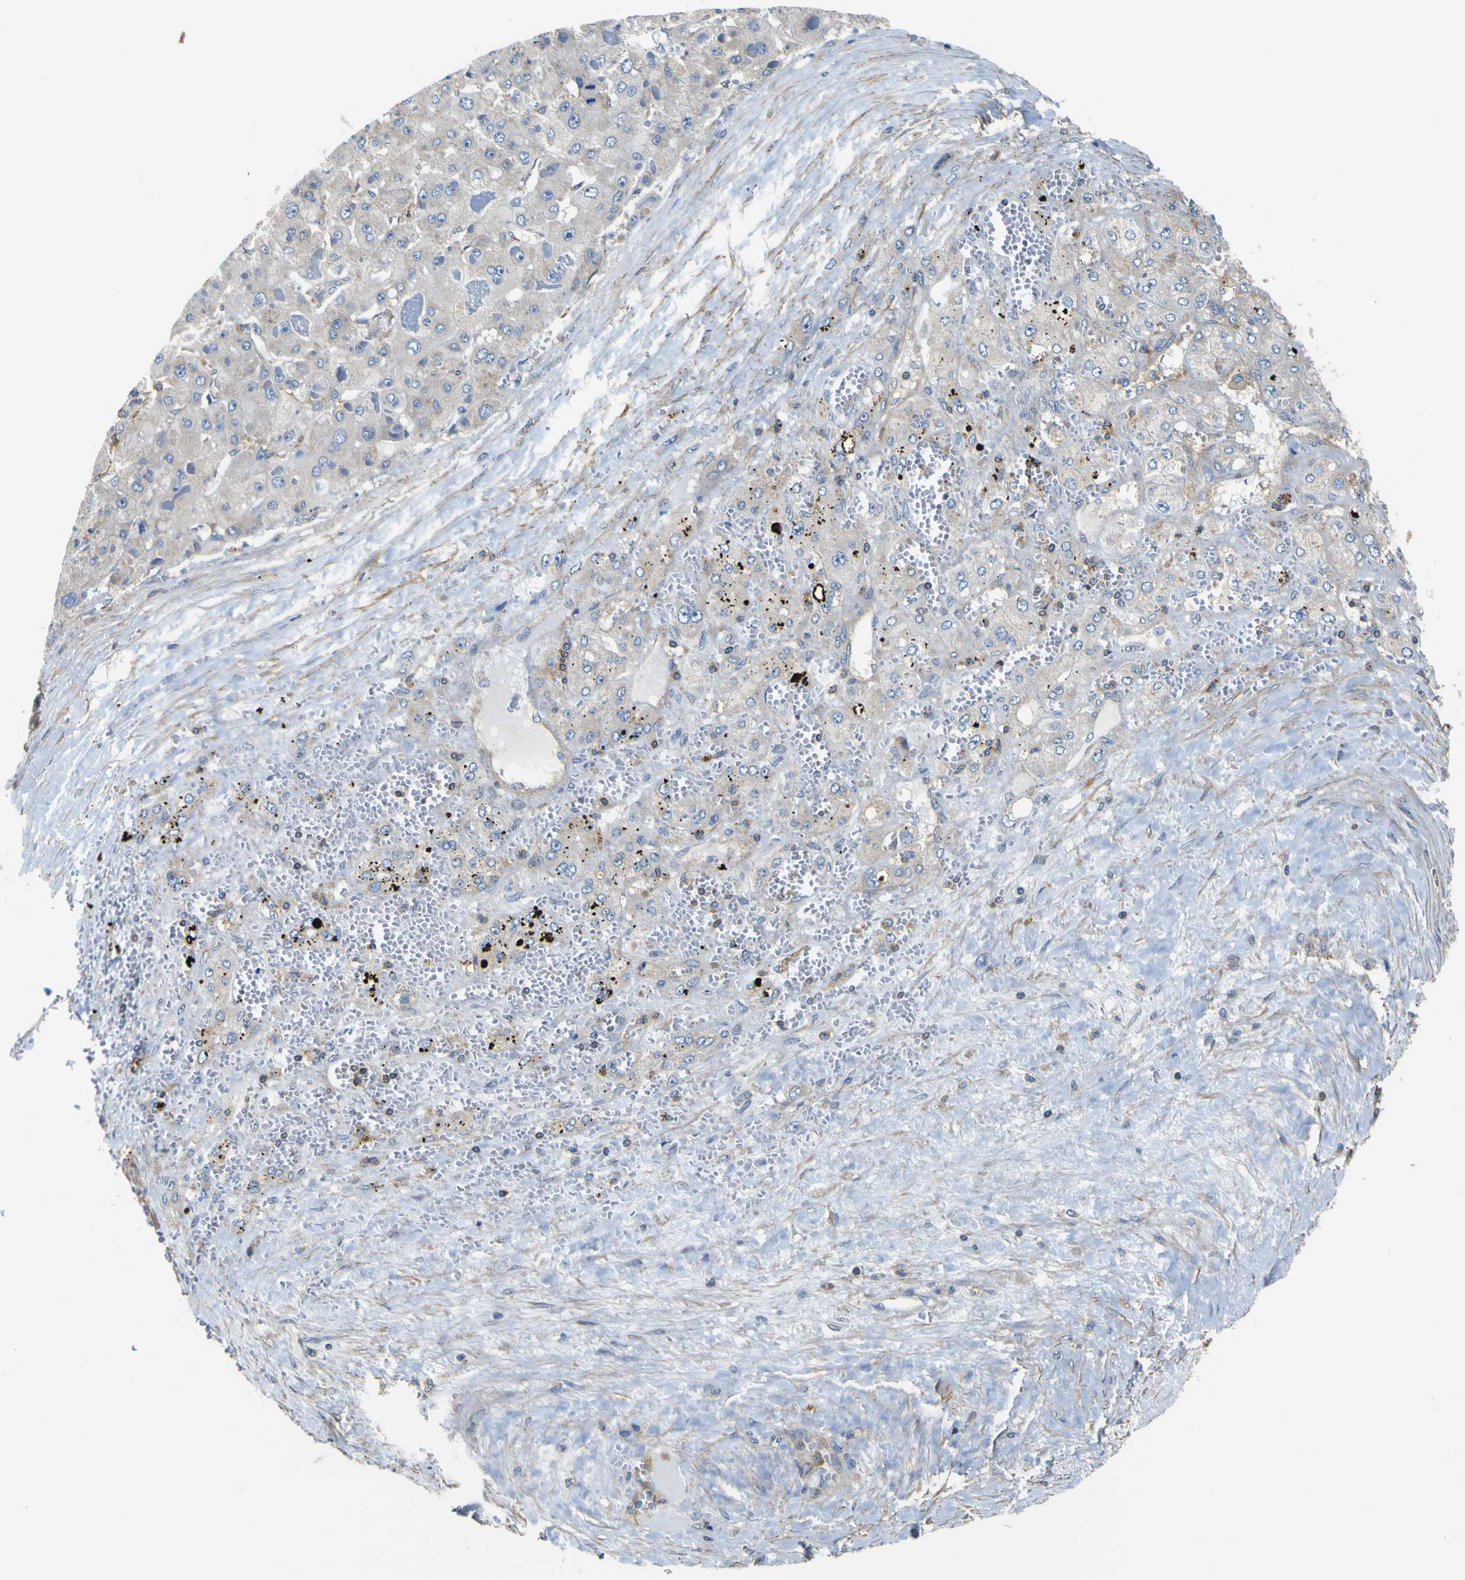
{"staining": {"intensity": "weak", "quantity": ">75%", "location": "cytoplasmic/membranous"}, "tissue": "liver cancer", "cell_type": "Tumor cells", "image_type": "cancer", "snomed": [{"axis": "morphology", "description": "Carcinoma, Hepatocellular, NOS"}, {"axis": "topography", "description": "Liver"}], "caption": "This is an image of immunohistochemistry (IHC) staining of hepatocellular carcinoma (liver), which shows weak positivity in the cytoplasmic/membranous of tumor cells.", "gene": "CNR2", "patient": {"sex": "female", "age": 73}}